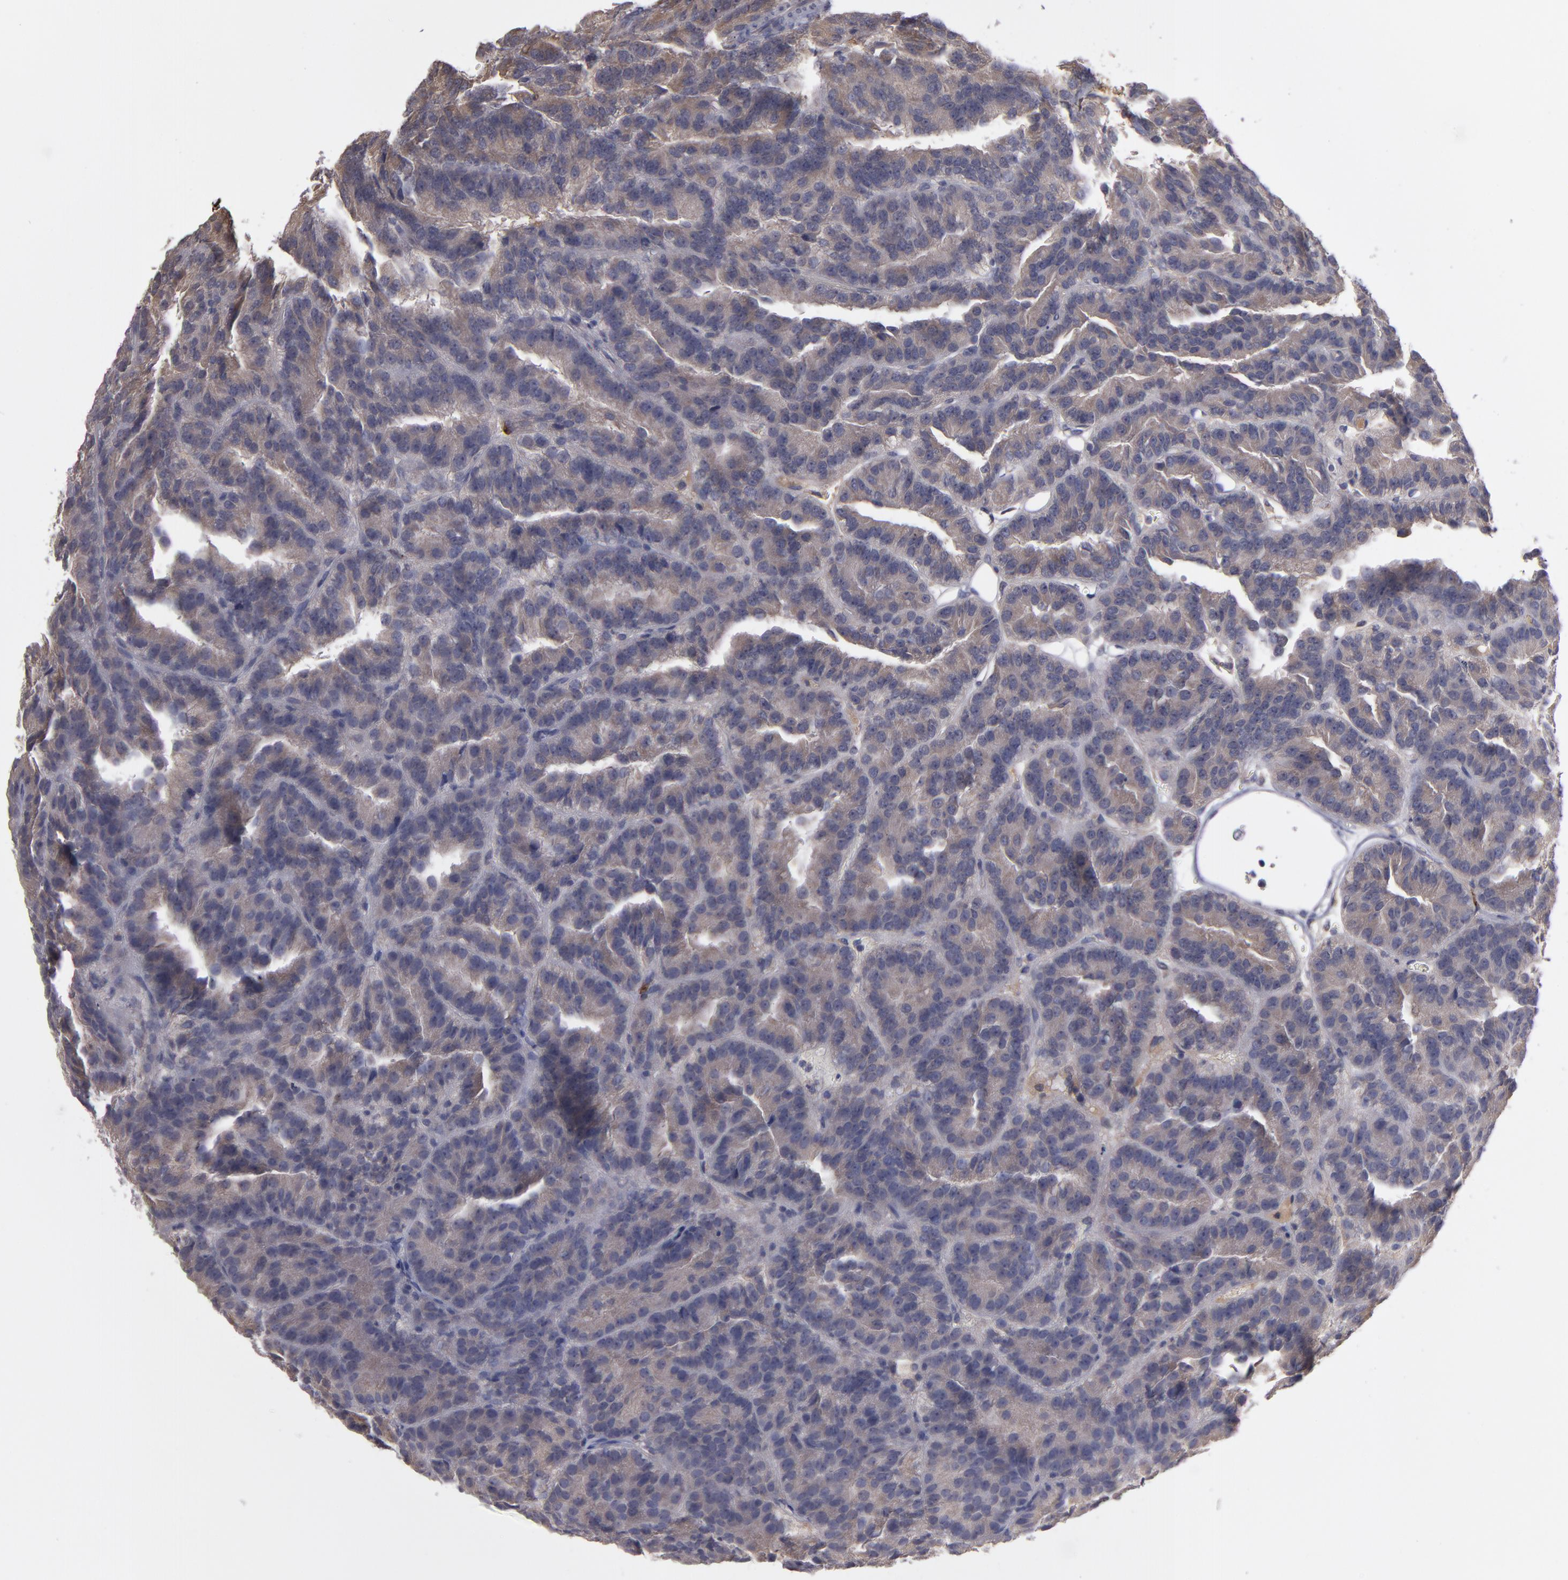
{"staining": {"intensity": "moderate", "quantity": ">75%", "location": "cytoplasmic/membranous"}, "tissue": "renal cancer", "cell_type": "Tumor cells", "image_type": "cancer", "snomed": [{"axis": "morphology", "description": "Adenocarcinoma, NOS"}, {"axis": "topography", "description": "Kidney"}], "caption": "Renal cancer was stained to show a protein in brown. There is medium levels of moderate cytoplasmic/membranous positivity in about >75% of tumor cells.", "gene": "MMP11", "patient": {"sex": "male", "age": 46}}